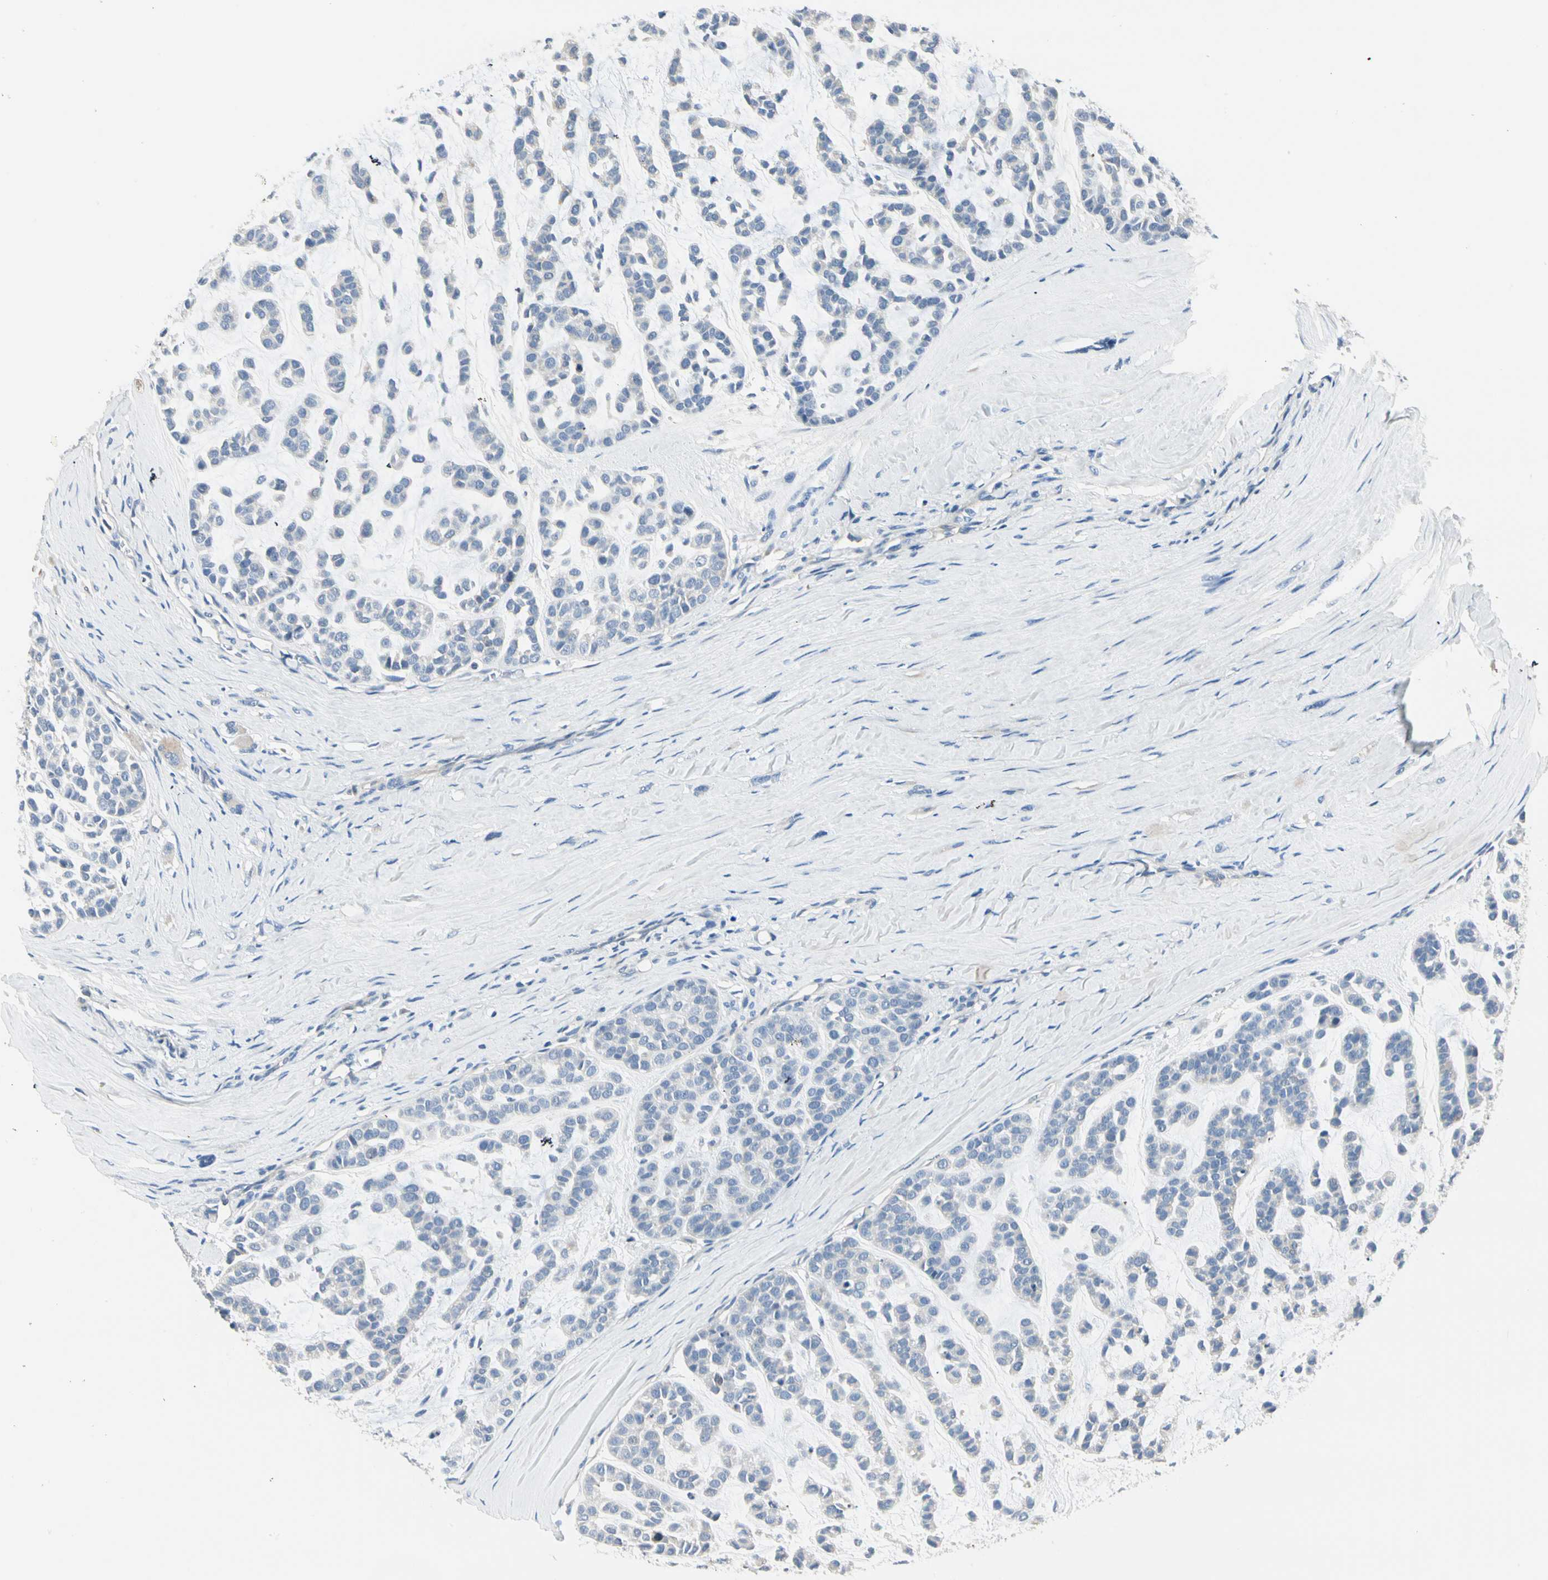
{"staining": {"intensity": "negative", "quantity": "none", "location": "none"}, "tissue": "head and neck cancer", "cell_type": "Tumor cells", "image_type": "cancer", "snomed": [{"axis": "morphology", "description": "Adenocarcinoma, NOS"}, {"axis": "morphology", "description": "Adenoma, NOS"}, {"axis": "topography", "description": "Head-Neck"}], "caption": "IHC histopathology image of neoplastic tissue: adenoma (head and neck) stained with DAB (3,3'-diaminobenzidine) demonstrates no significant protein staining in tumor cells.", "gene": "GPR153", "patient": {"sex": "female", "age": 55}}